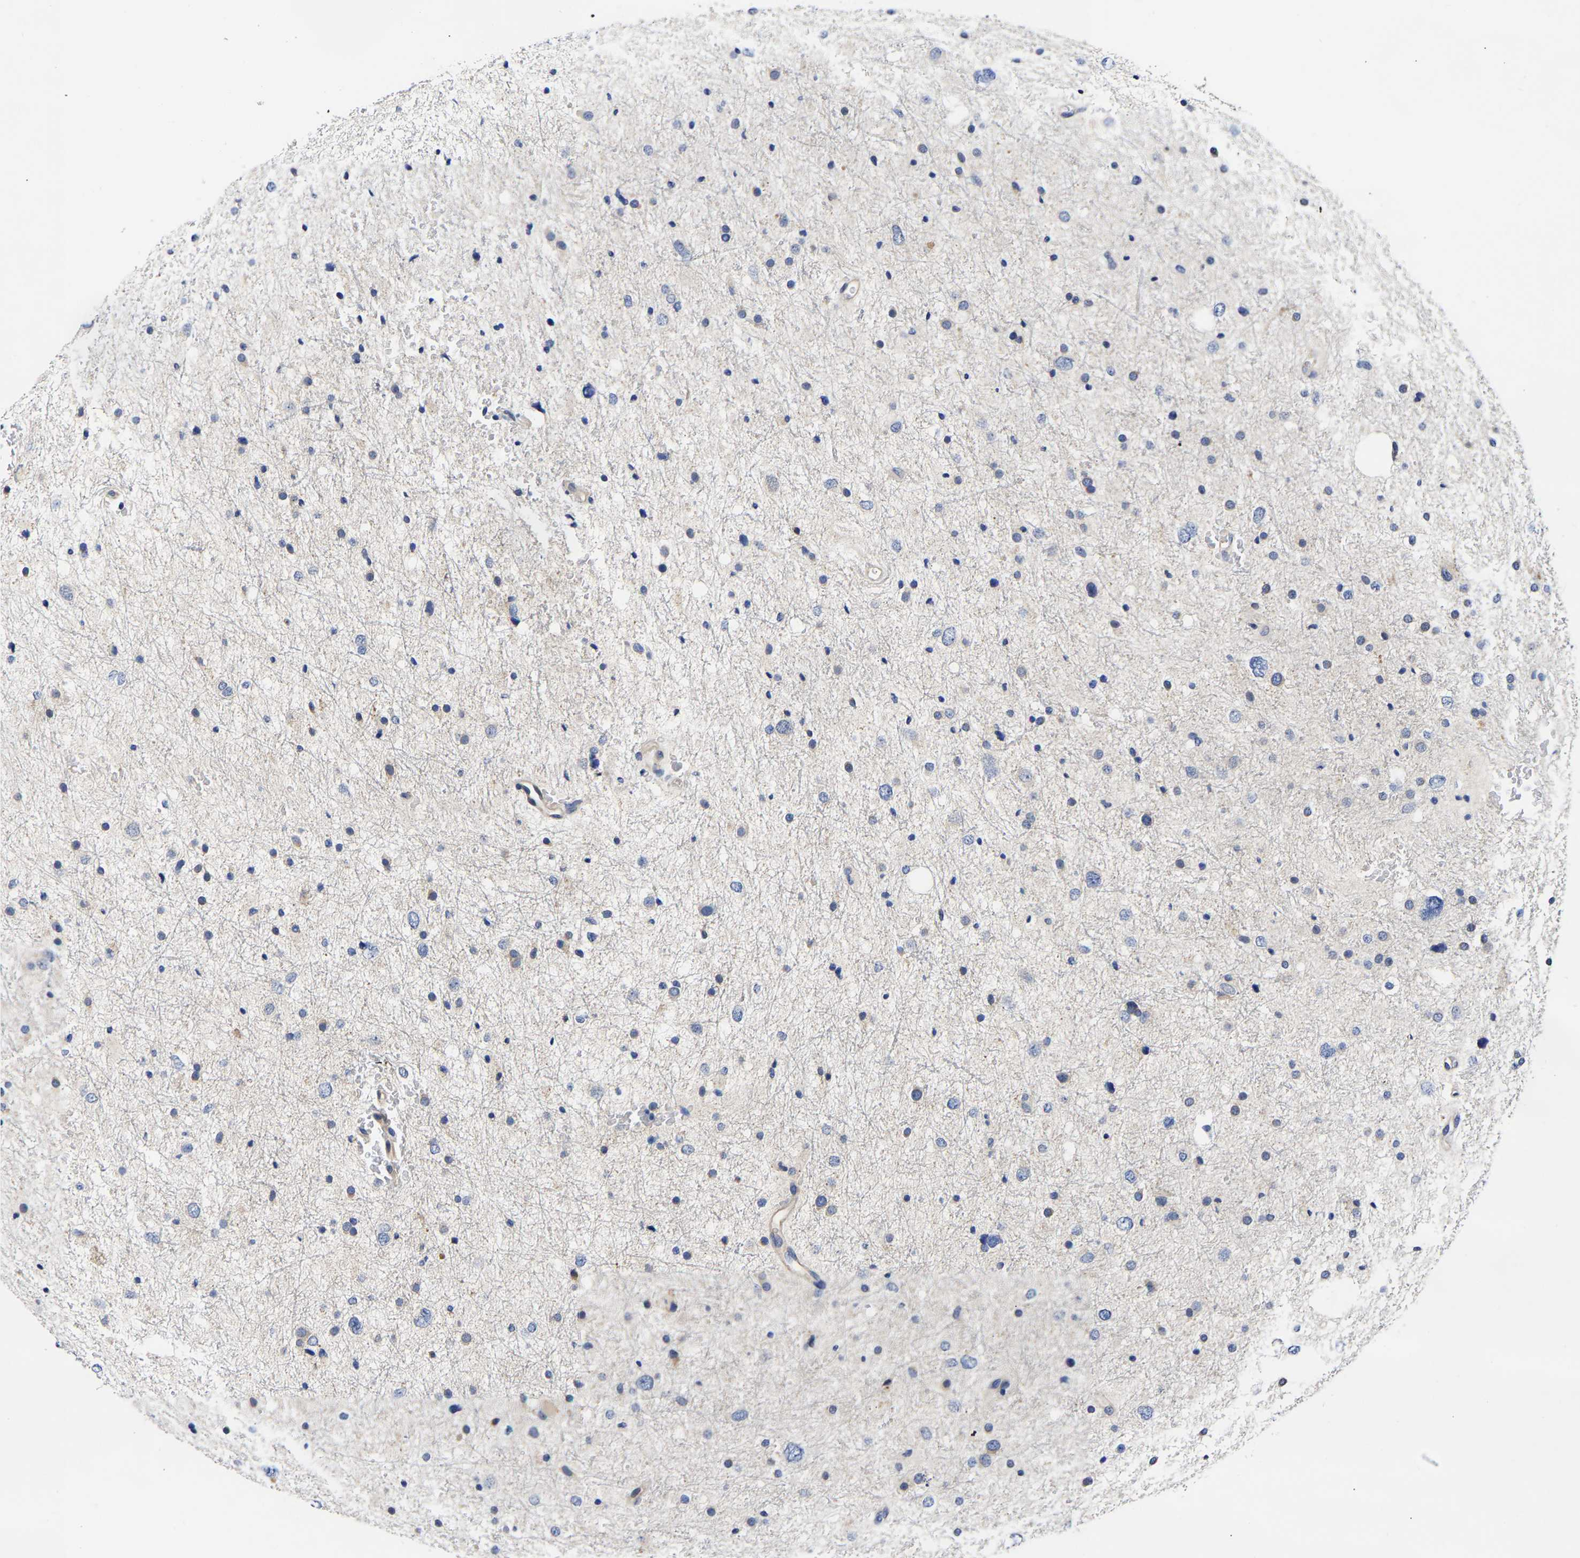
{"staining": {"intensity": "negative", "quantity": "none", "location": "none"}, "tissue": "glioma", "cell_type": "Tumor cells", "image_type": "cancer", "snomed": [{"axis": "morphology", "description": "Glioma, malignant, Low grade"}, {"axis": "topography", "description": "Brain"}], "caption": "Immunohistochemistry (IHC) image of human glioma stained for a protein (brown), which exhibits no expression in tumor cells. (DAB (3,3'-diaminobenzidine) IHC, high magnification).", "gene": "CCDC6", "patient": {"sex": "female", "age": 37}}